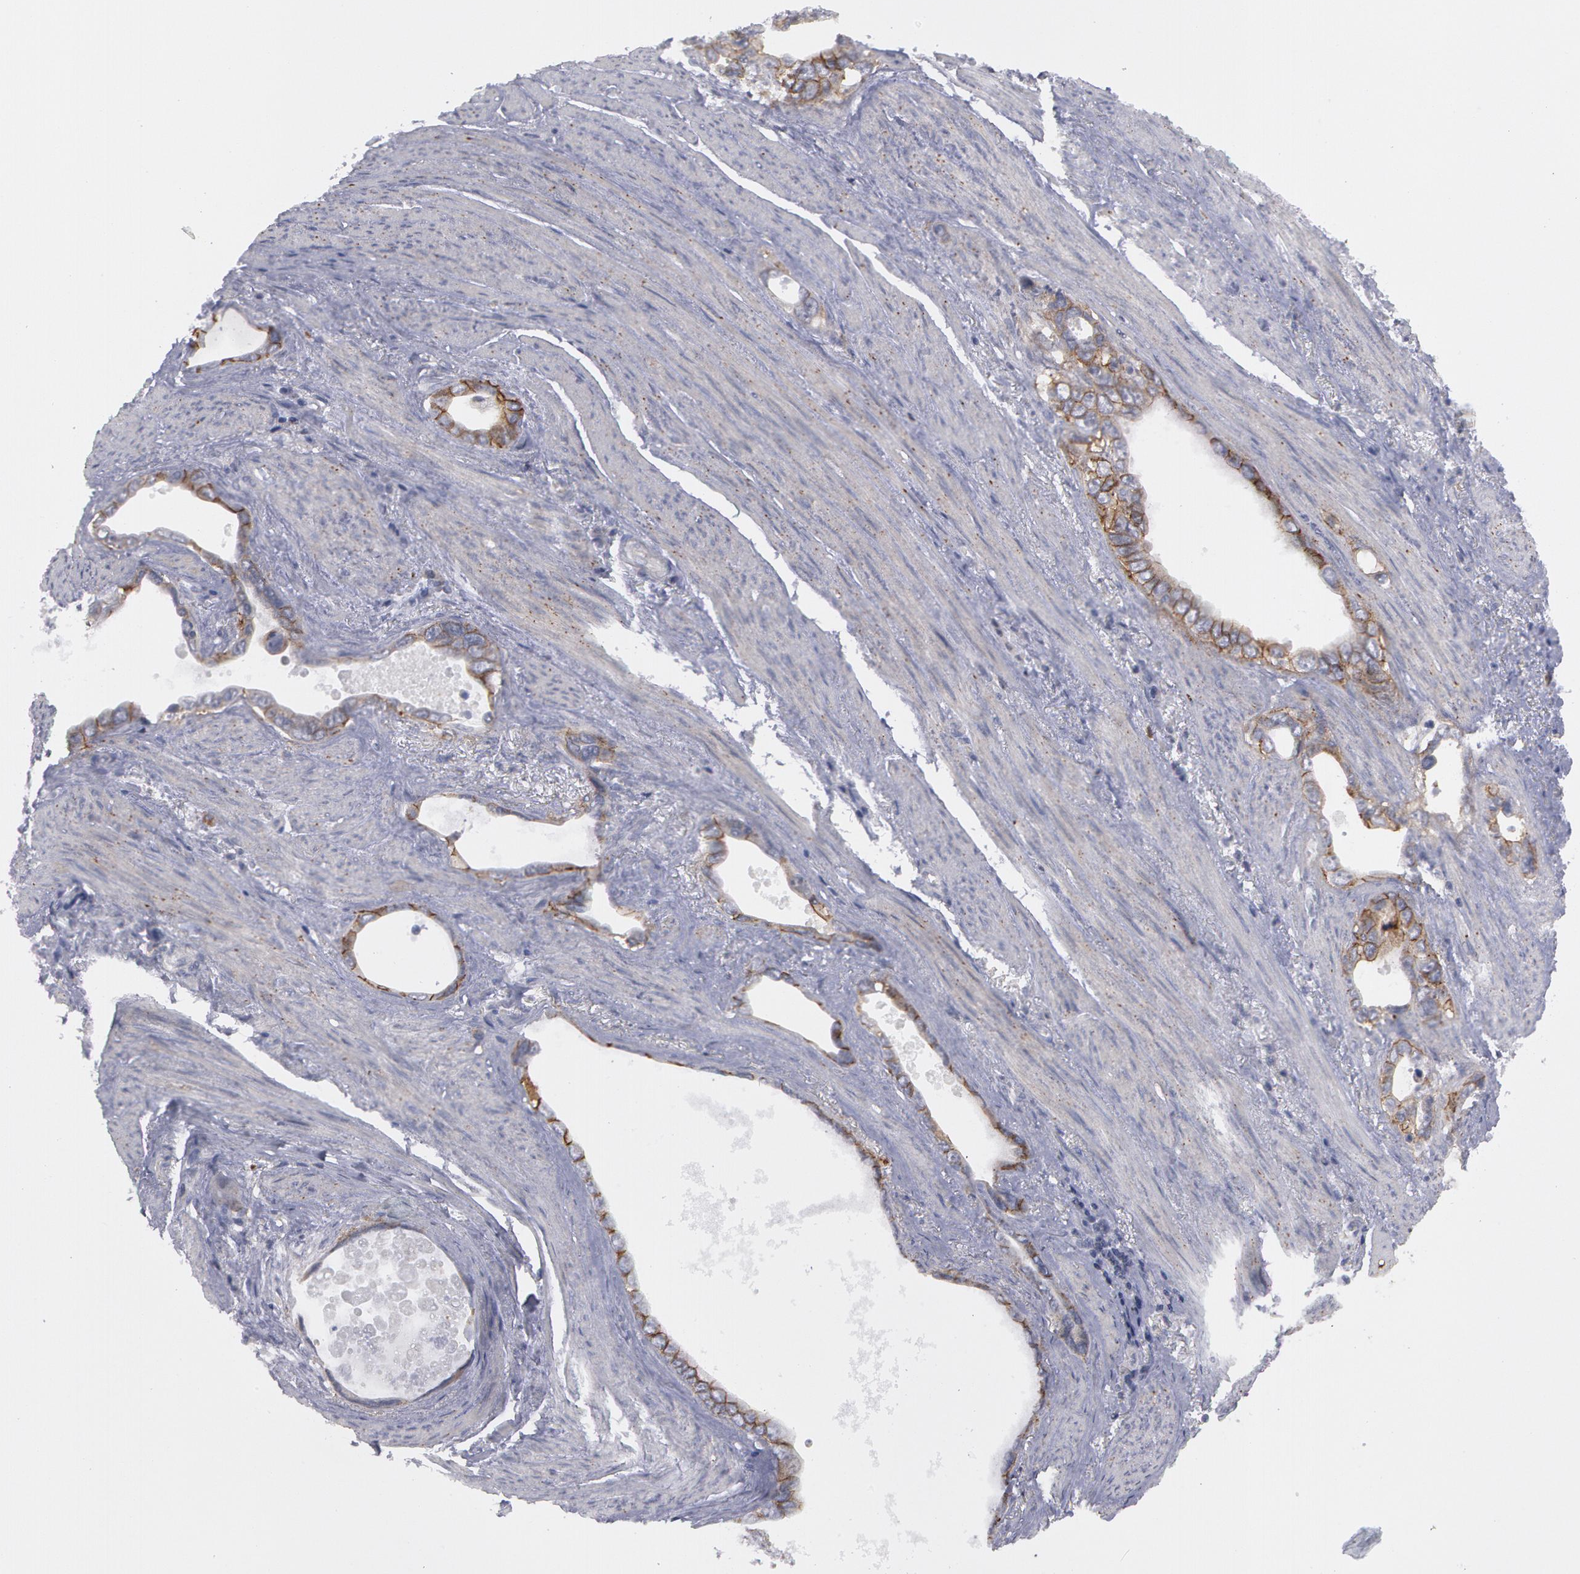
{"staining": {"intensity": "moderate", "quantity": "<25%", "location": "cytoplasmic/membranous"}, "tissue": "stomach cancer", "cell_type": "Tumor cells", "image_type": "cancer", "snomed": [{"axis": "morphology", "description": "Adenocarcinoma, NOS"}, {"axis": "topography", "description": "Stomach"}], "caption": "Immunohistochemistry (DAB (3,3'-diaminobenzidine)) staining of human stomach adenocarcinoma displays moderate cytoplasmic/membranous protein positivity in approximately <25% of tumor cells. The protein is stained brown, and the nuclei are stained in blue (DAB (3,3'-diaminobenzidine) IHC with brightfield microscopy, high magnification).", "gene": "ERBB2", "patient": {"sex": "male", "age": 78}}